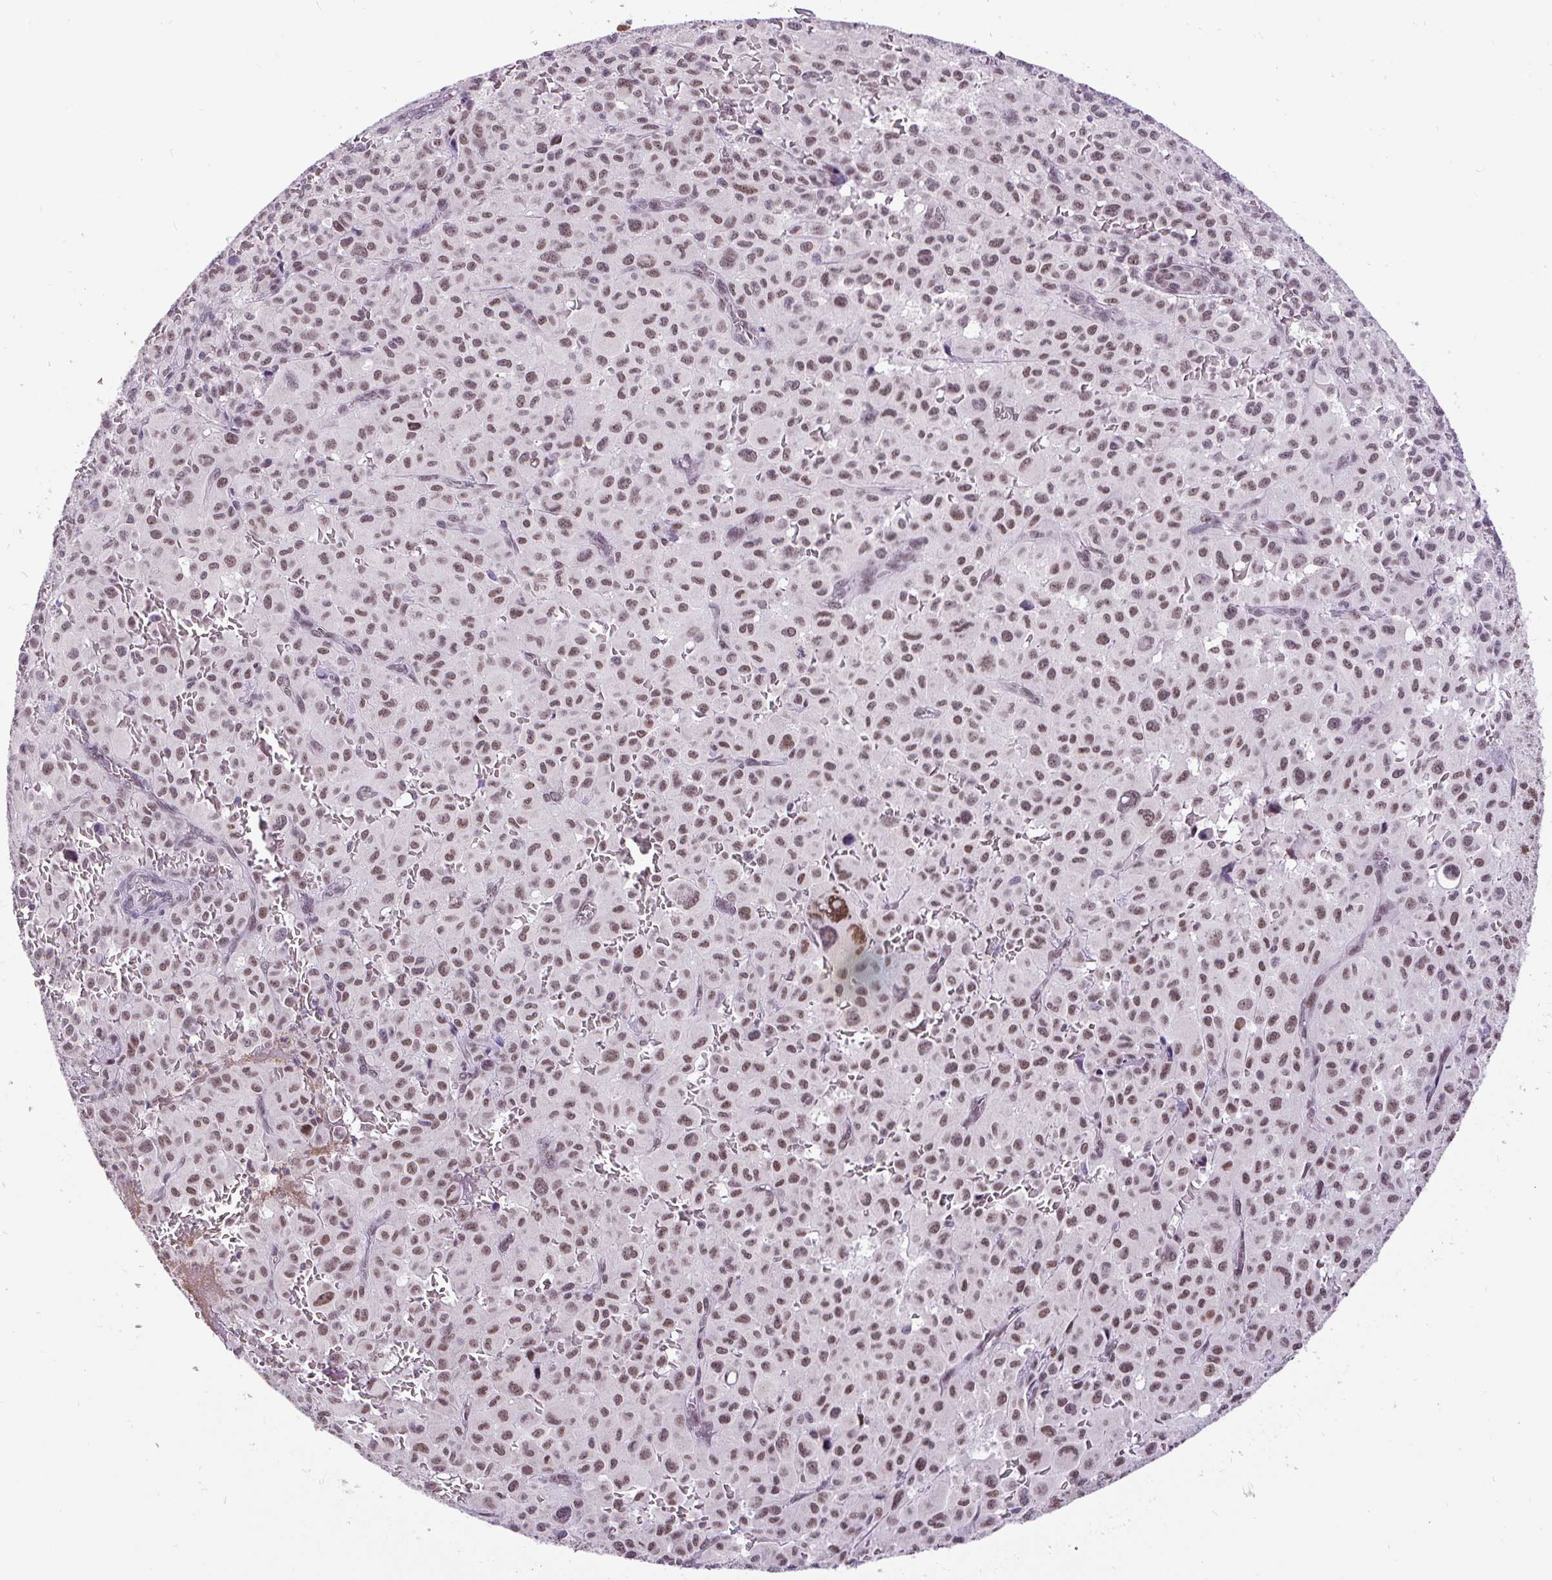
{"staining": {"intensity": "moderate", "quantity": ">75%", "location": "nuclear"}, "tissue": "melanoma", "cell_type": "Tumor cells", "image_type": "cancer", "snomed": [{"axis": "morphology", "description": "Malignant melanoma, NOS"}, {"axis": "topography", "description": "Skin"}], "caption": "Immunohistochemistry (IHC) of human melanoma displays medium levels of moderate nuclear expression in about >75% of tumor cells.", "gene": "ZNF672", "patient": {"sex": "female", "age": 74}}